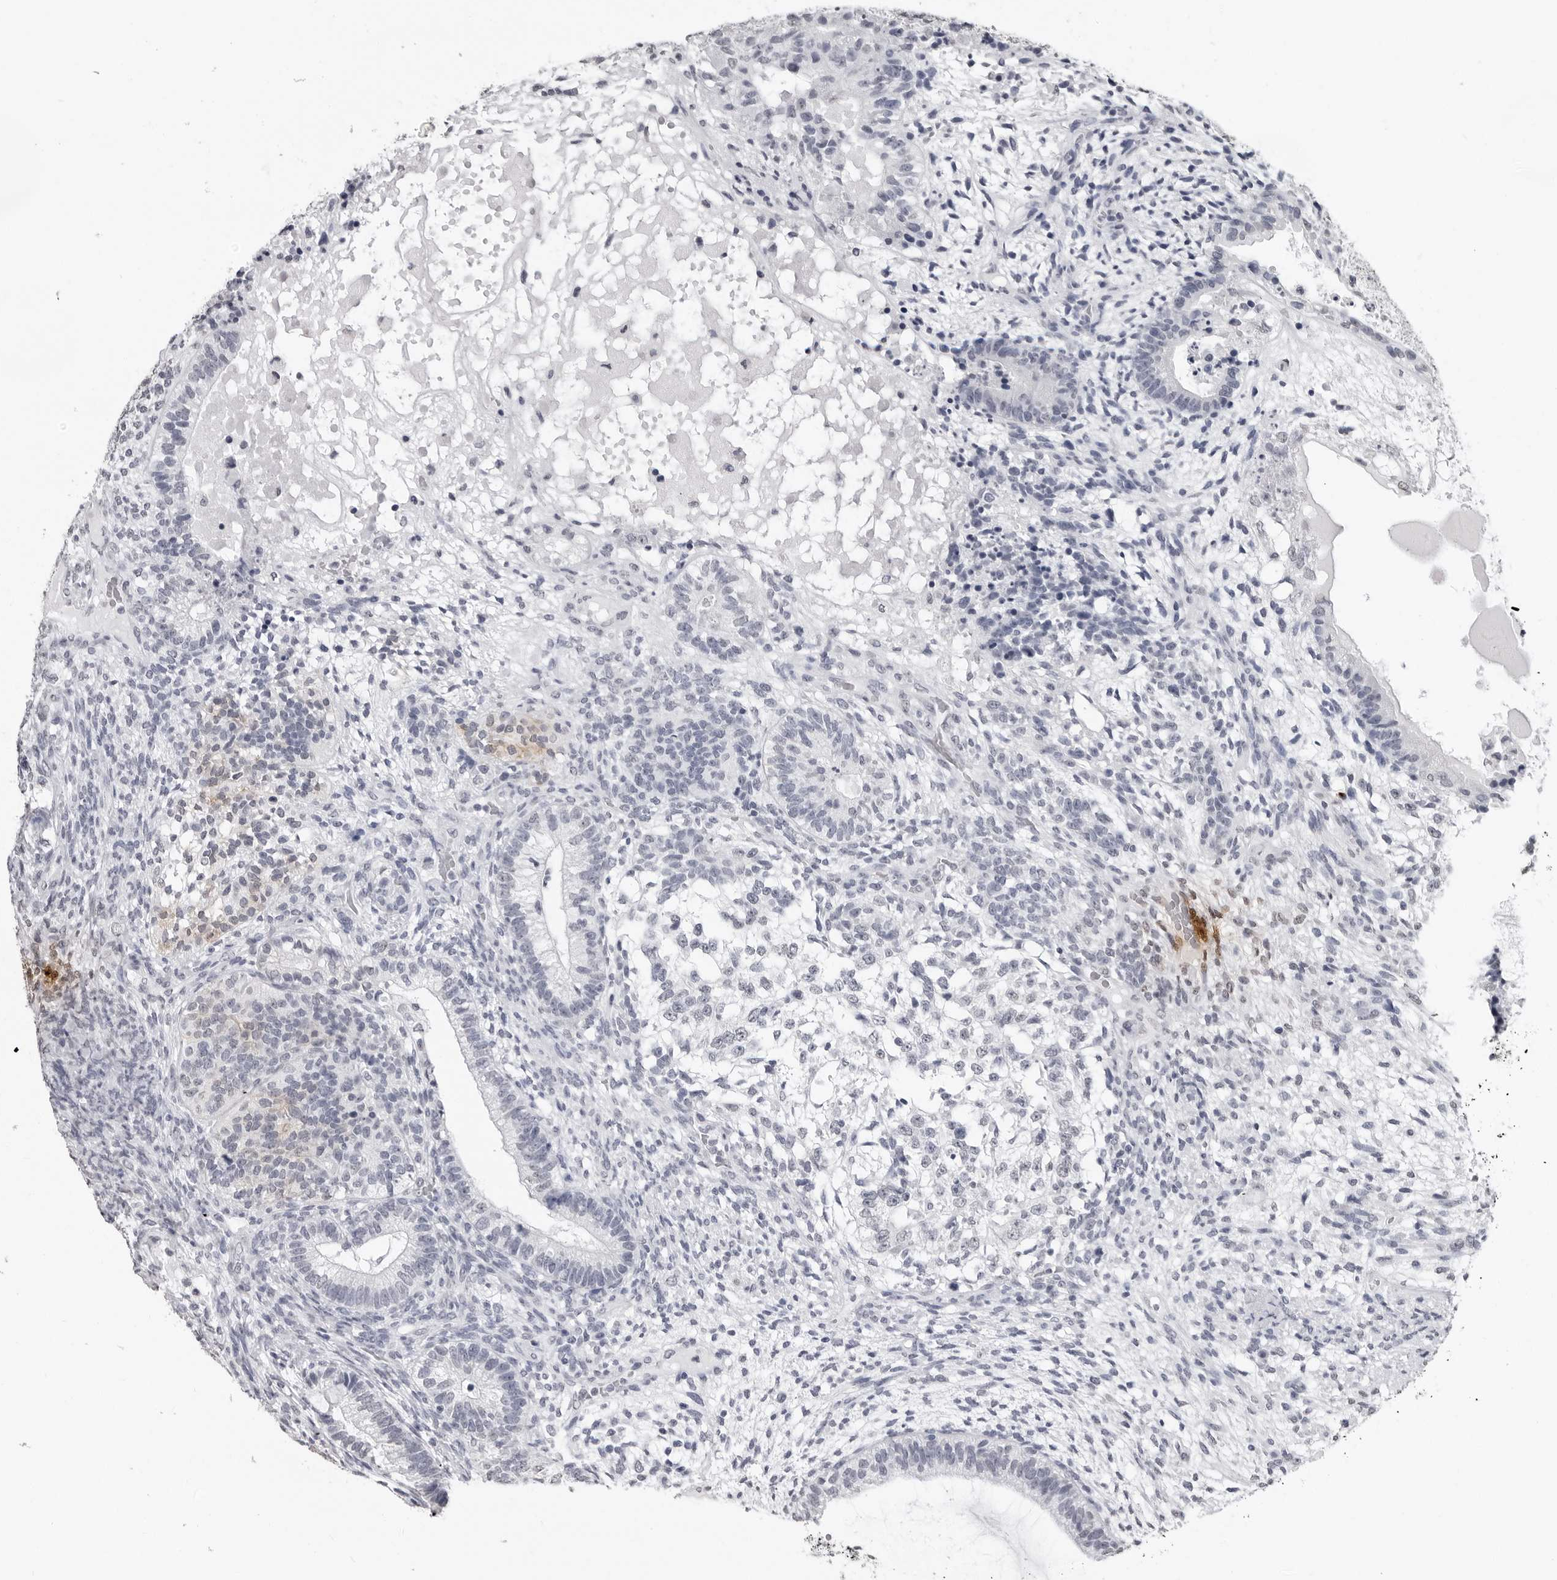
{"staining": {"intensity": "negative", "quantity": "none", "location": "none"}, "tissue": "testis cancer", "cell_type": "Tumor cells", "image_type": "cancer", "snomed": [{"axis": "morphology", "description": "Seminoma, NOS"}, {"axis": "morphology", "description": "Carcinoma, Embryonal, NOS"}, {"axis": "topography", "description": "Testis"}], "caption": "An image of testis embryonal carcinoma stained for a protein demonstrates no brown staining in tumor cells. (DAB IHC with hematoxylin counter stain).", "gene": "HEPACAM", "patient": {"sex": "male", "age": 28}}